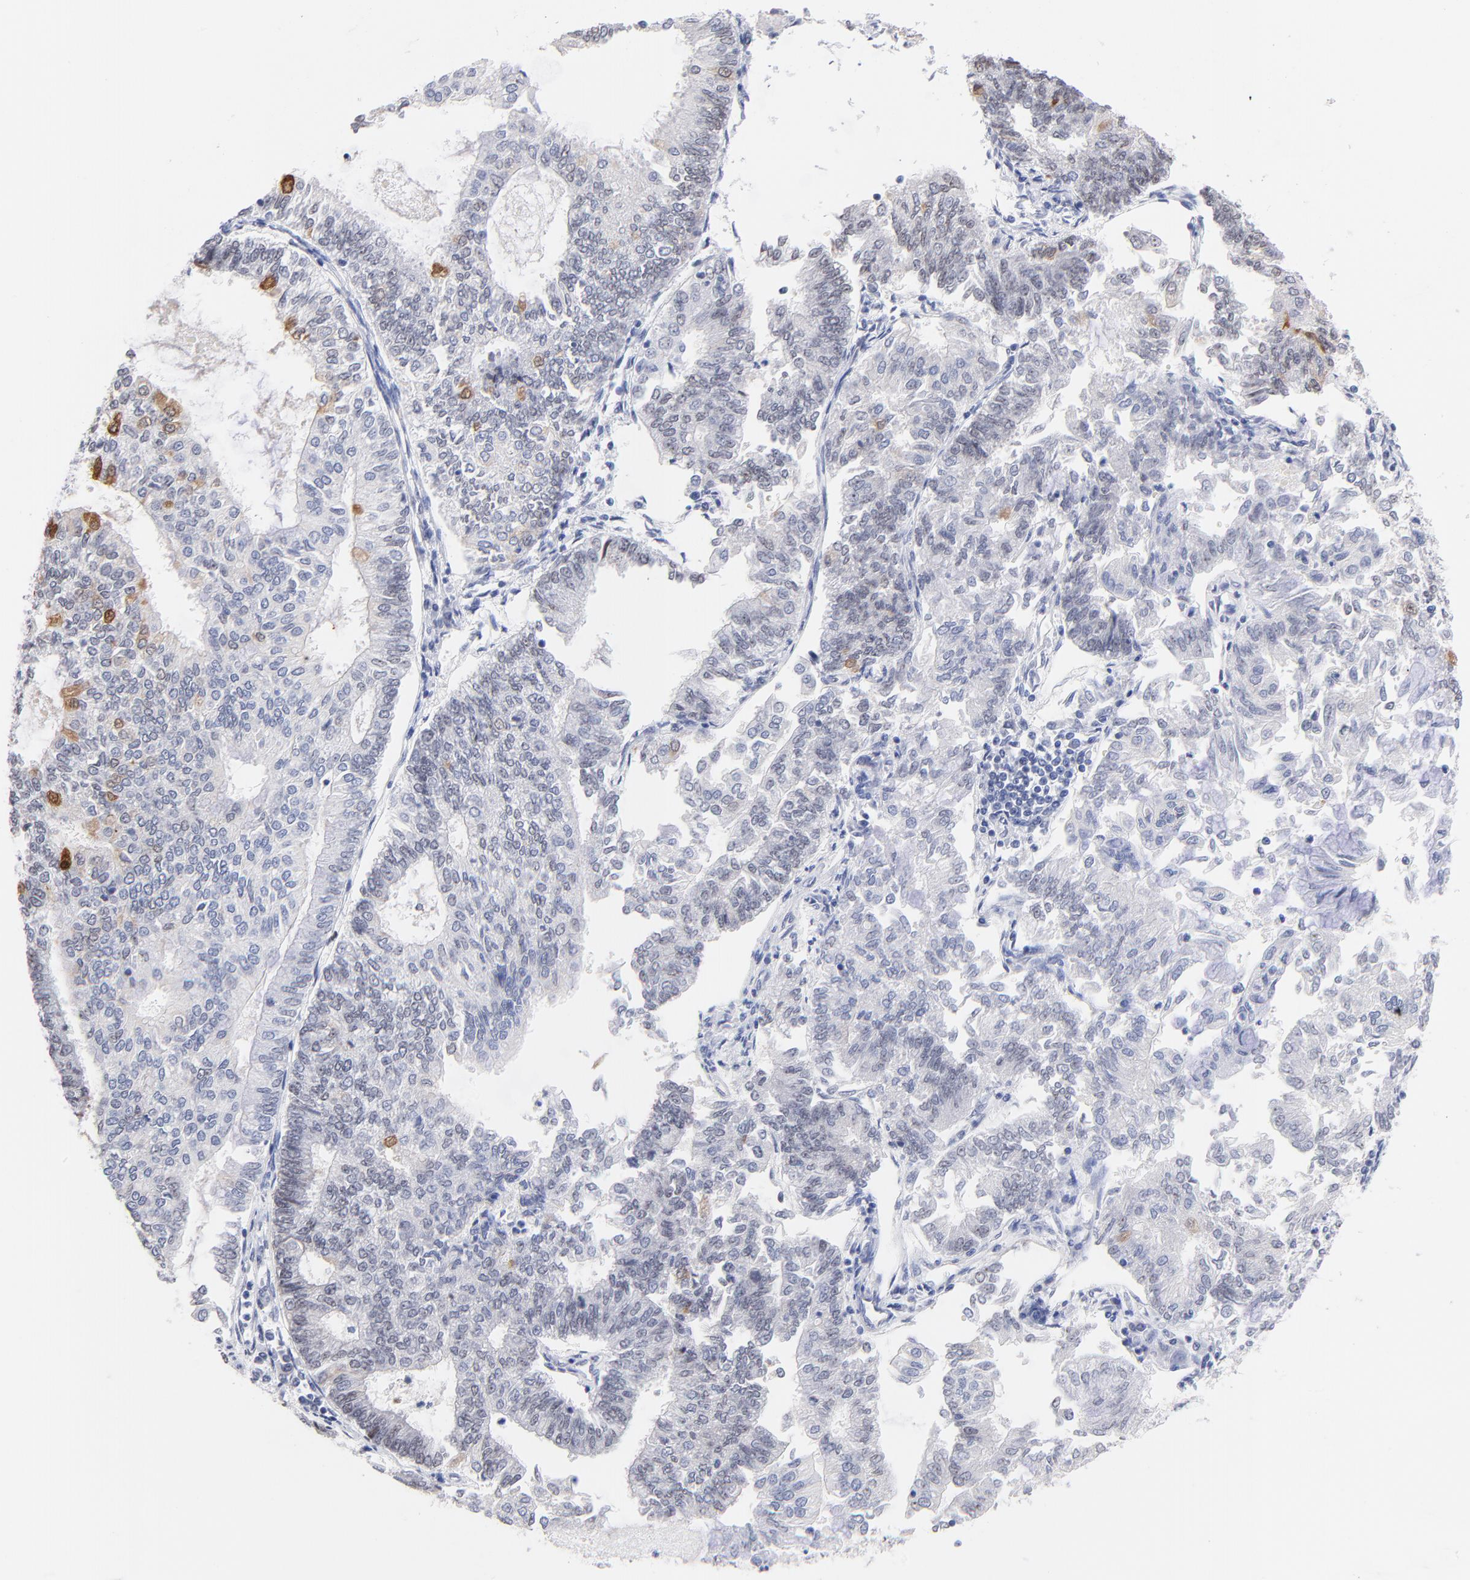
{"staining": {"intensity": "moderate", "quantity": "<25%", "location": "nuclear"}, "tissue": "endometrial cancer", "cell_type": "Tumor cells", "image_type": "cancer", "snomed": [{"axis": "morphology", "description": "Adenocarcinoma, NOS"}, {"axis": "topography", "description": "Endometrium"}], "caption": "Tumor cells demonstrate moderate nuclear expression in approximately <25% of cells in endometrial cancer (adenocarcinoma).", "gene": "ZNF74", "patient": {"sex": "female", "age": 59}}